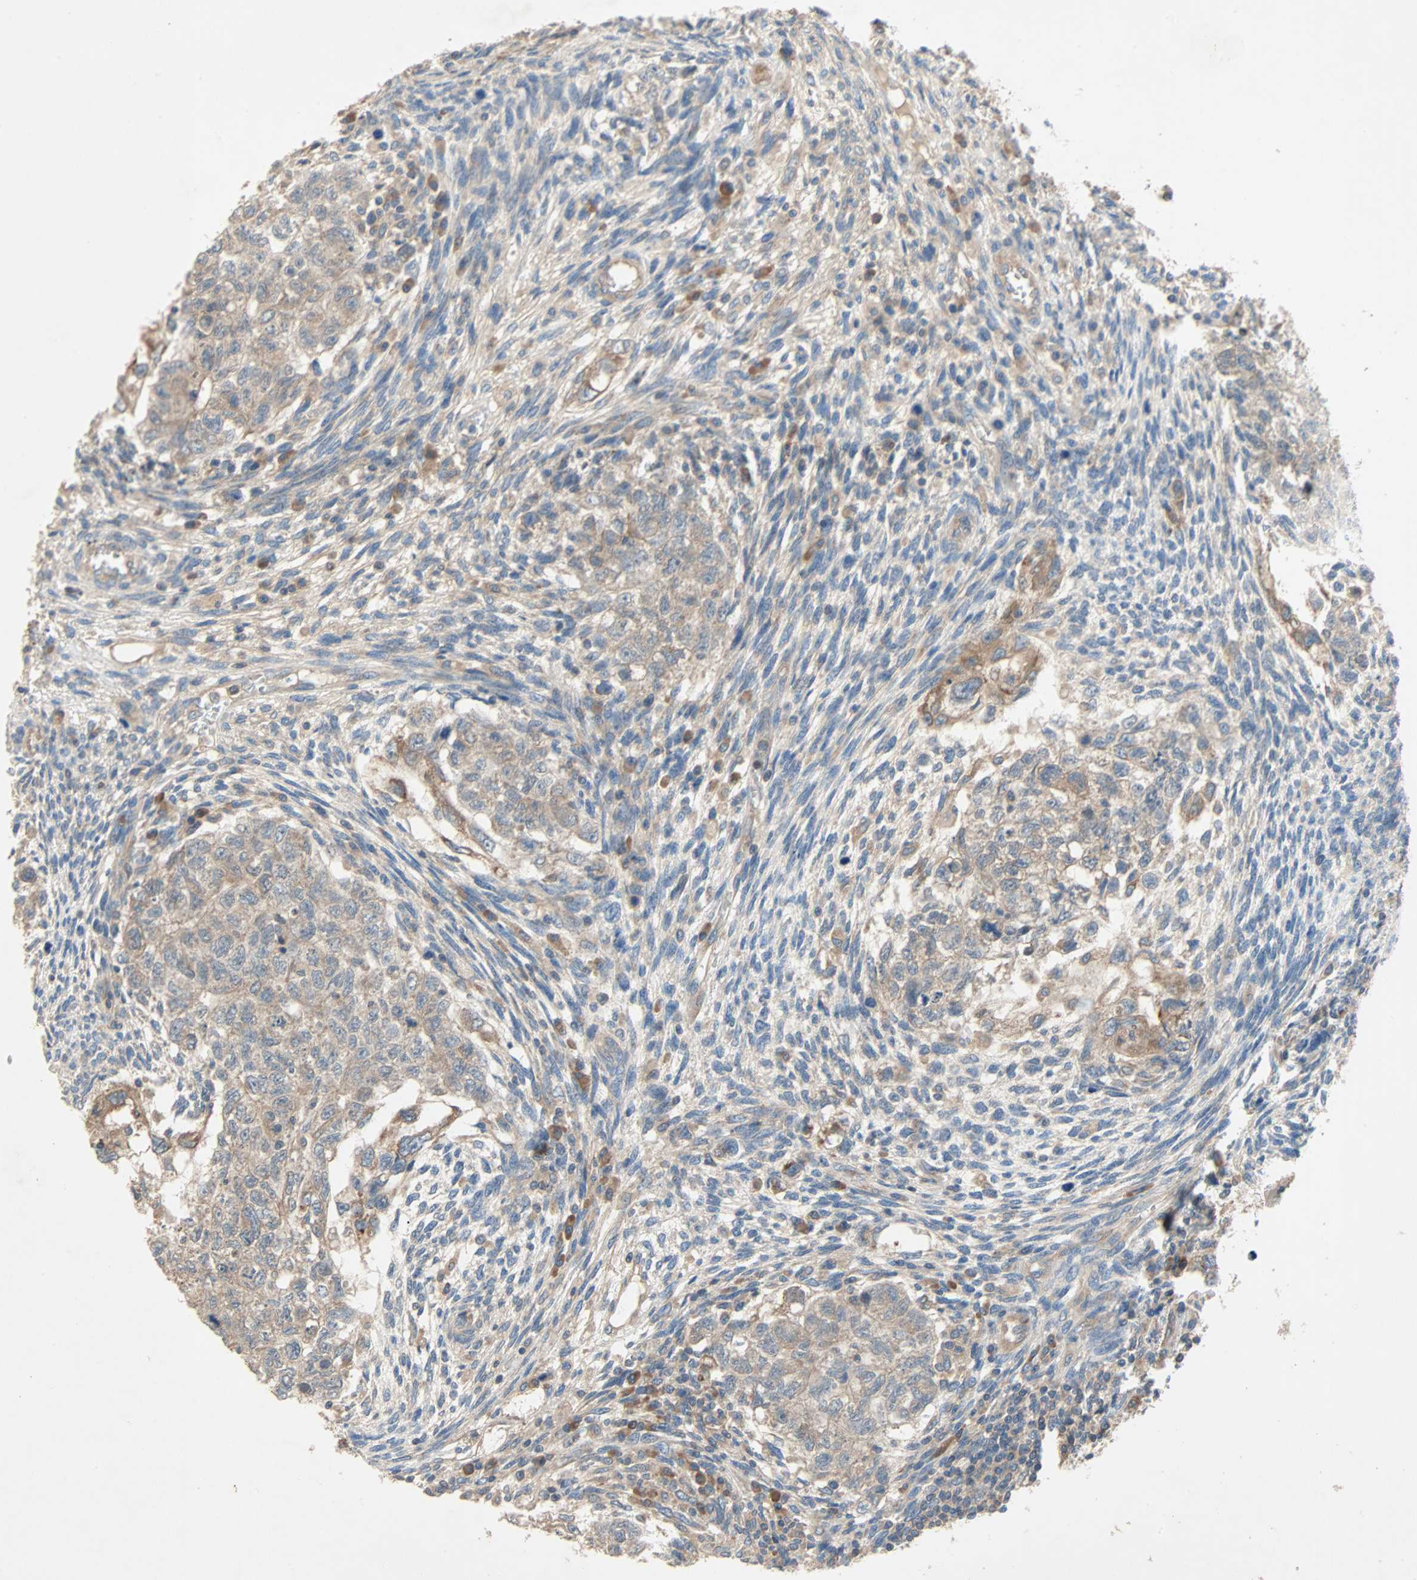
{"staining": {"intensity": "weak", "quantity": ">75%", "location": "cytoplasmic/membranous"}, "tissue": "testis cancer", "cell_type": "Tumor cells", "image_type": "cancer", "snomed": [{"axis": "morphology", "description": "Normal tissue, NOS"}, {"axis": "morphology", "description": "Carcinoma, Embryonal, NOS"}, {"axis": "topography", "description": "Testis"}], "caption": "Testis cancer (embryonal carcinoma) stained with a brown dye shows weak cytoplasmic/membranous positive positivity in about >75% of tumor cells.", "gene": "XYLT1", "patient": {"sex": "male", "age": 36}}